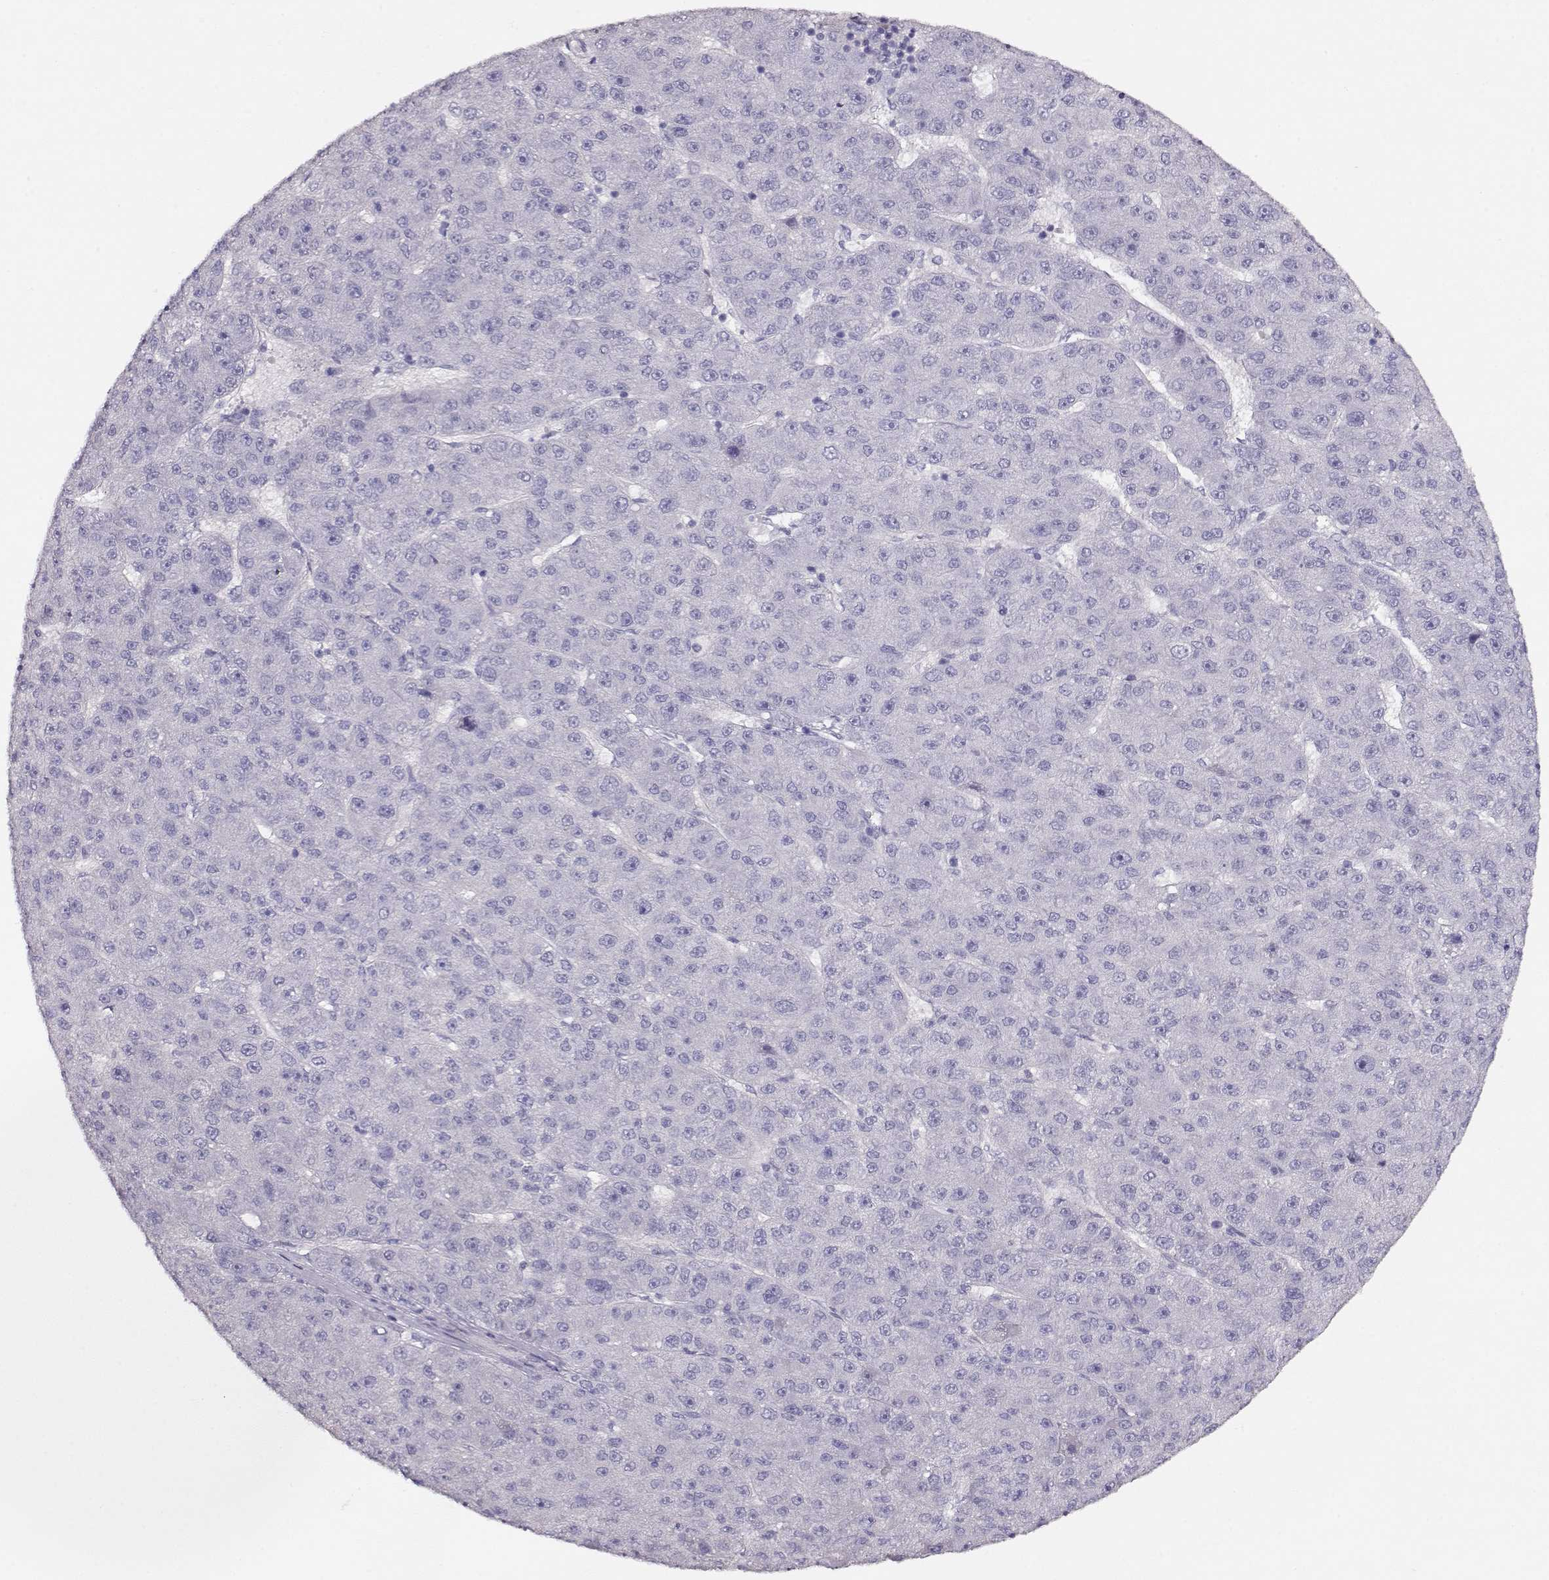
{"staining": {"intensity": "negative", "quantity": "none", "location": "none"}, "tissue": "liver cancer", "cell_type": "Tumor cells", "image_type": "cancer", "snomed": [{"axis": "morphology", "description": "Carcinoma, Hepatocellular, NOS"}, {"axis": "topography", "description": "Liver"}], "caption": "High magnification brightfield microscopy of hepatocellular carcinoma (liver) stained with DAB (3,3'-diaminobenzidine) (brown) and counterstained with hematoxylin (blue): tumor cells show no significant expression.", "gene": "NDRG4", "patient": {"sex": "male", "age": 67}}